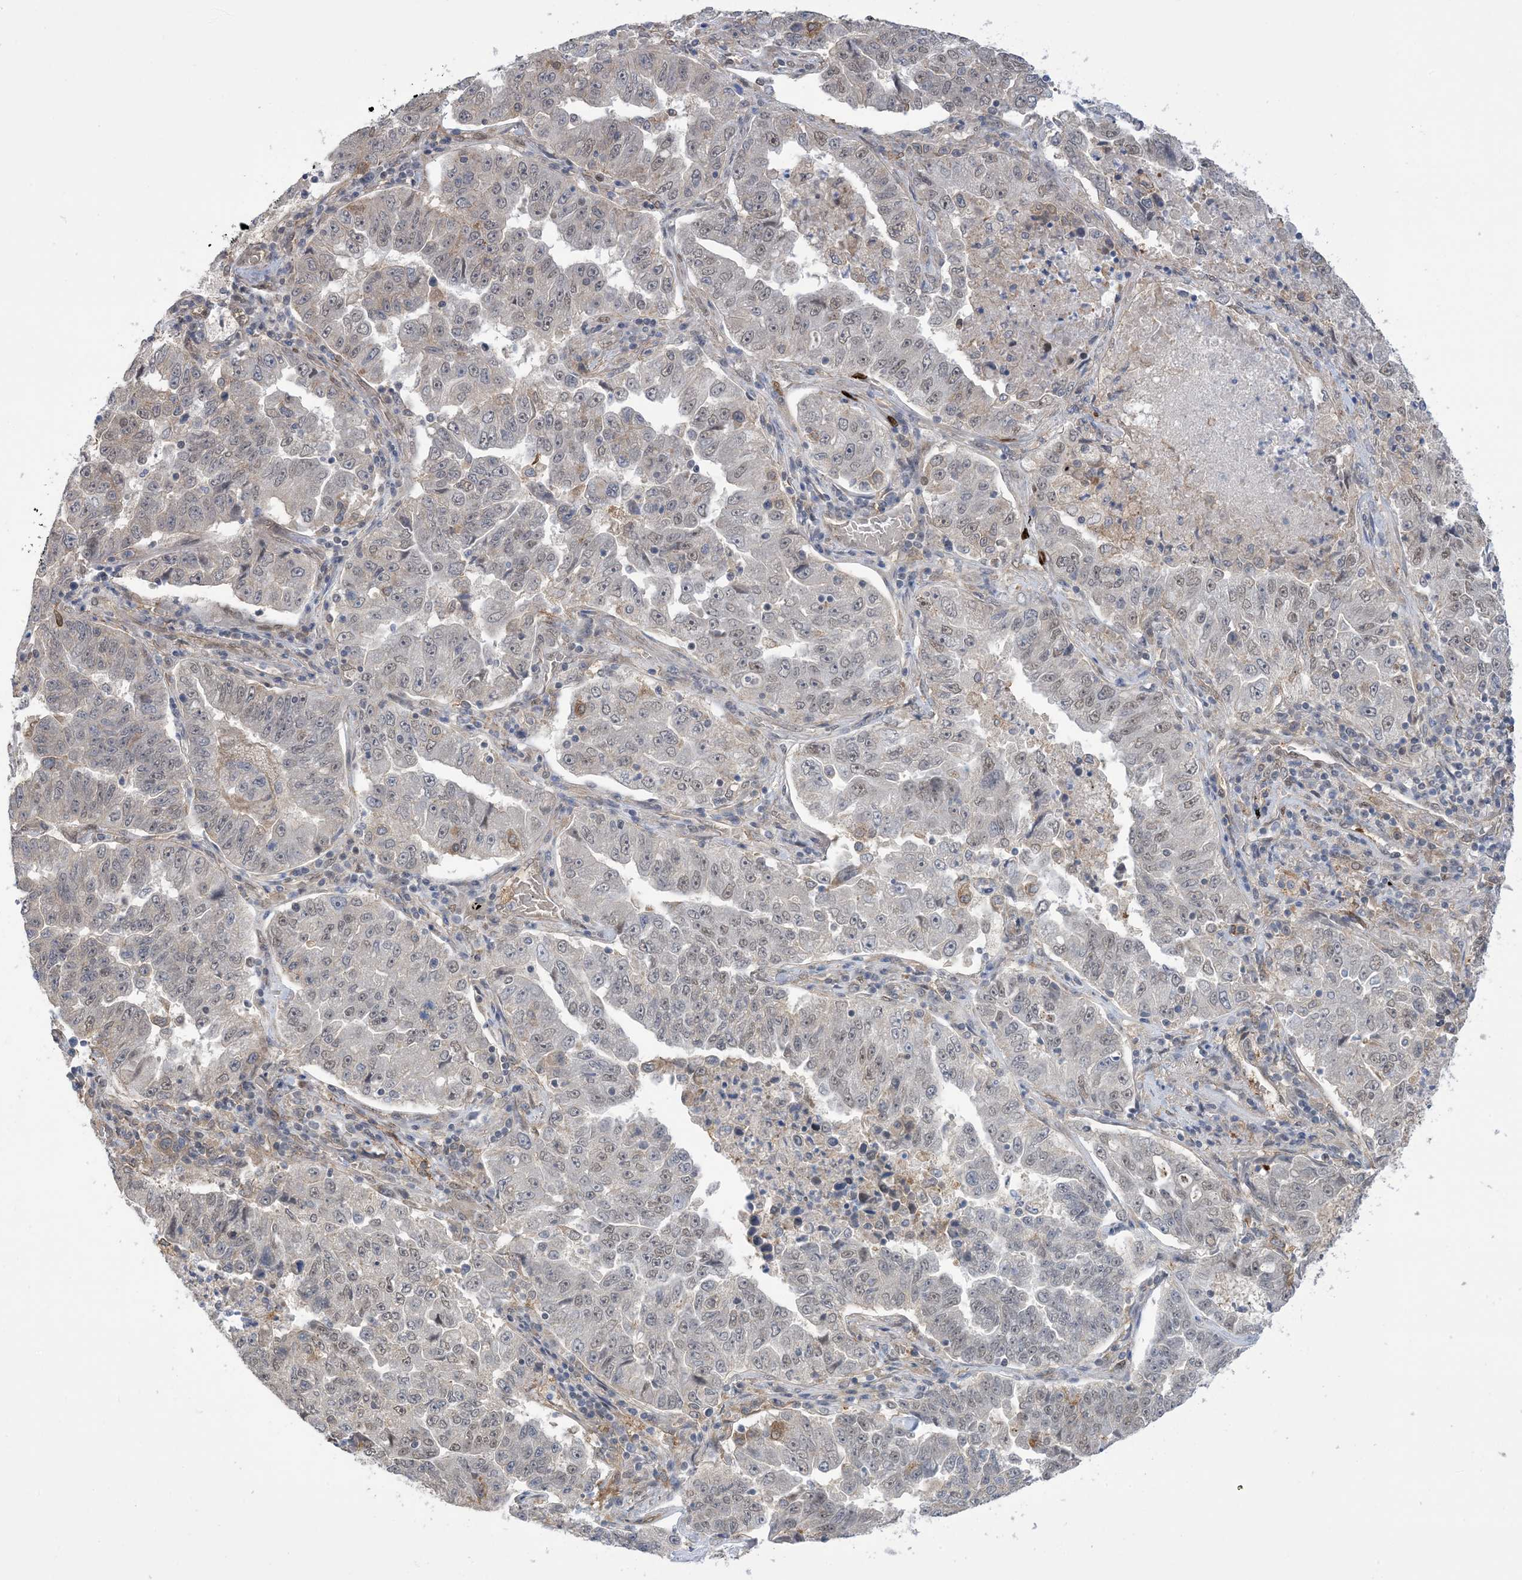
{"staining": {"intensity": "weak", "quantity": "<25%", "location": "nuclear"}, "tissue": "lung cancer", "cell_type": "Tumor cells", "image_type": "cancer", "snomed": [{"axis": "morphology", "description": "Adenocarcinoma, NOS"}, {"axis": "topography", "description": "Lung"}], "caption": "Immunohistochemistry of human lung adenocarcinoma displays no expression in tumor cells.", "gene": "ZNF8", "patient": {"sex": "female", "age": 51}}